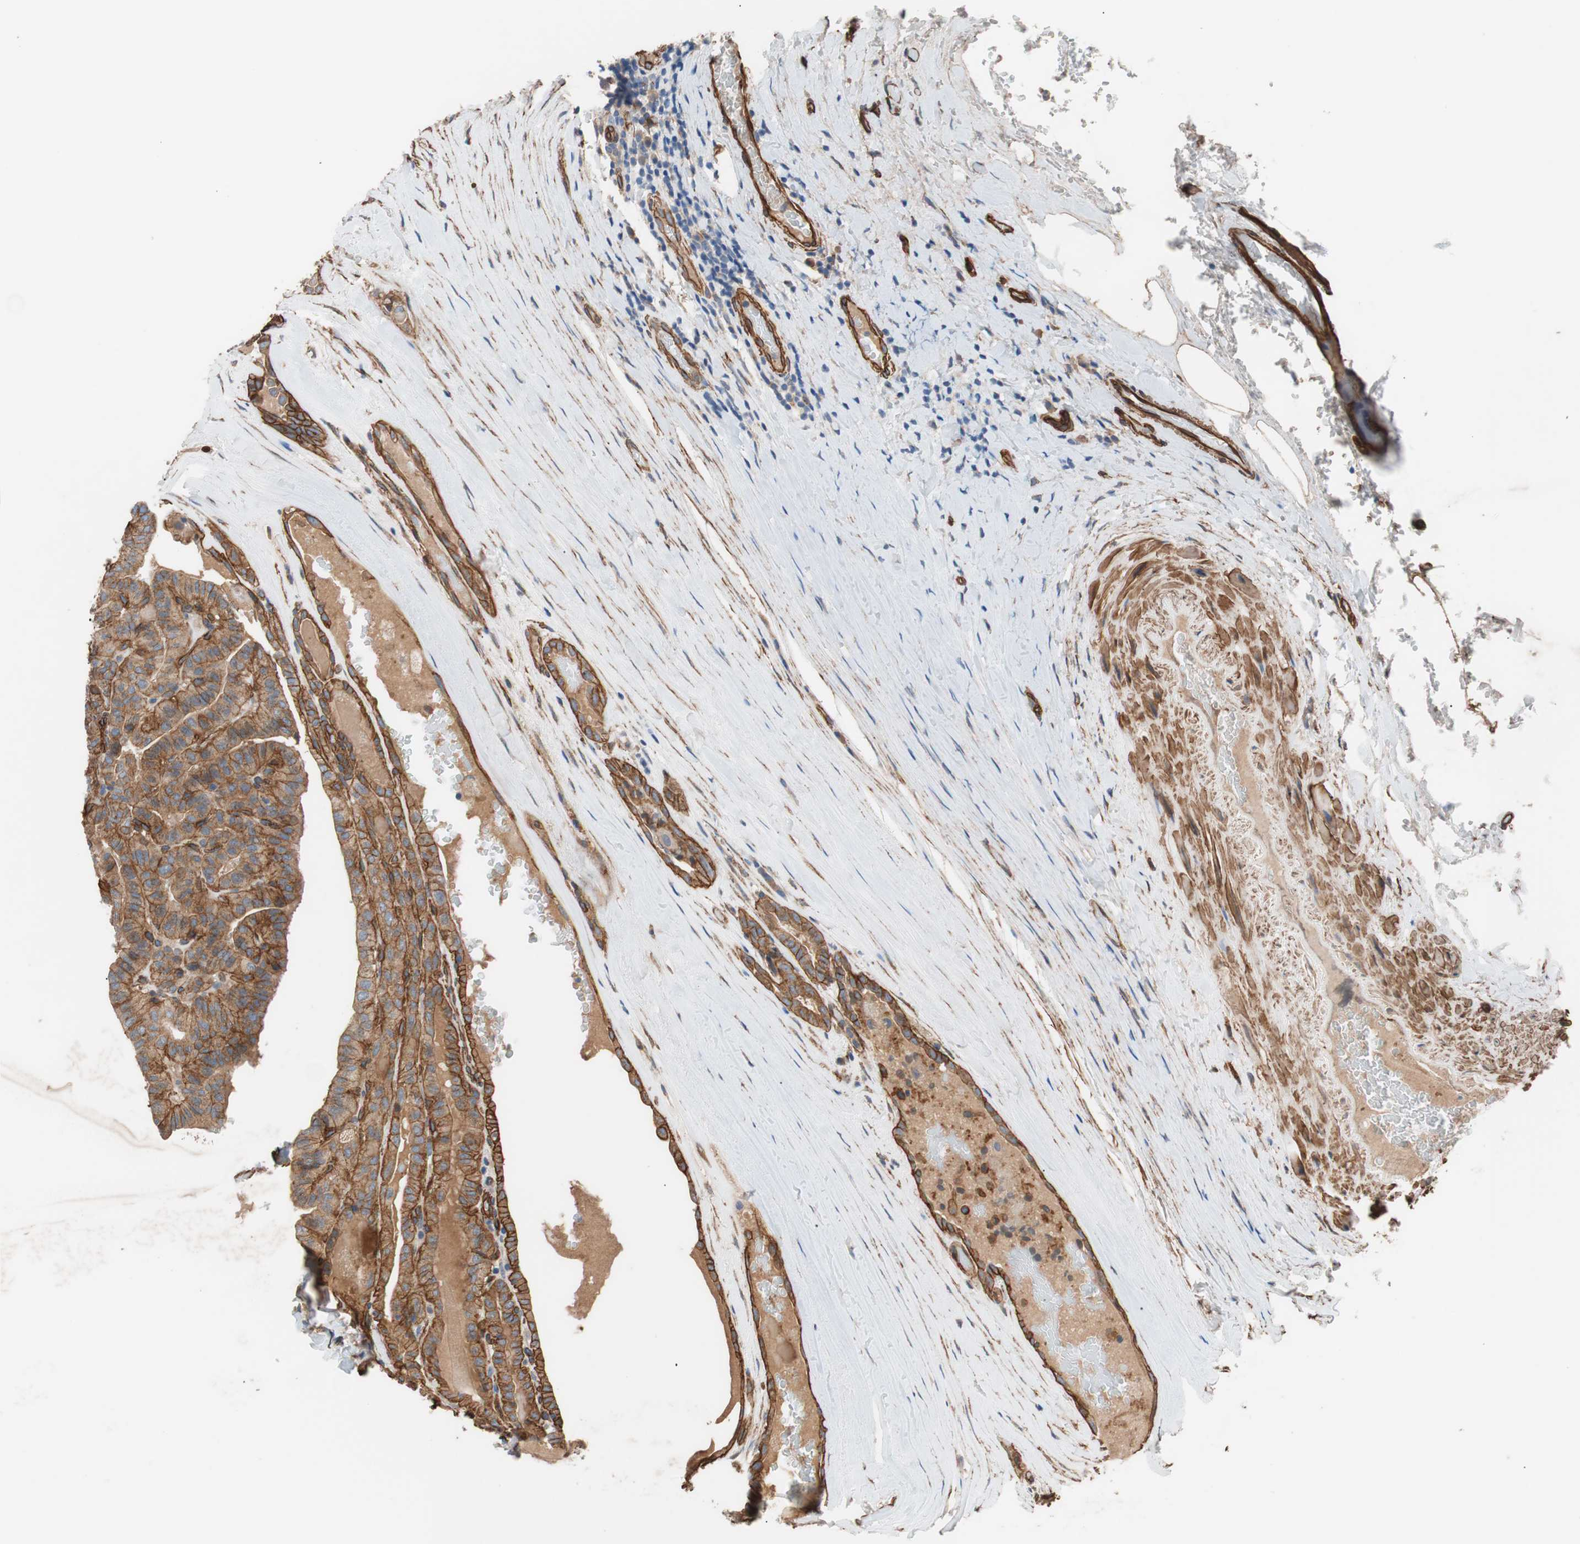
{"staining": {"intensity": "moderate", "quantity": ">75%", "location": "cytoplasmic/membranous"}, "tissue": "thyroid cancer", "cell_type": "Tumor cells", "image_type": "cancer", "snomed": [{"axis": "morphology", "description": "Papillary adenocarcinoma, NOS"}, {"axis": "topography", "description": "Thyroid gland"}], "caption": "A histopathology image of thyroid papillary adenocarcinoma stained for a protein displays moderate cytoplasmic/membranous brown staining in tumor cells.", "gene": "SPINT1", "patient": {"sex": "male", "age": 77}}